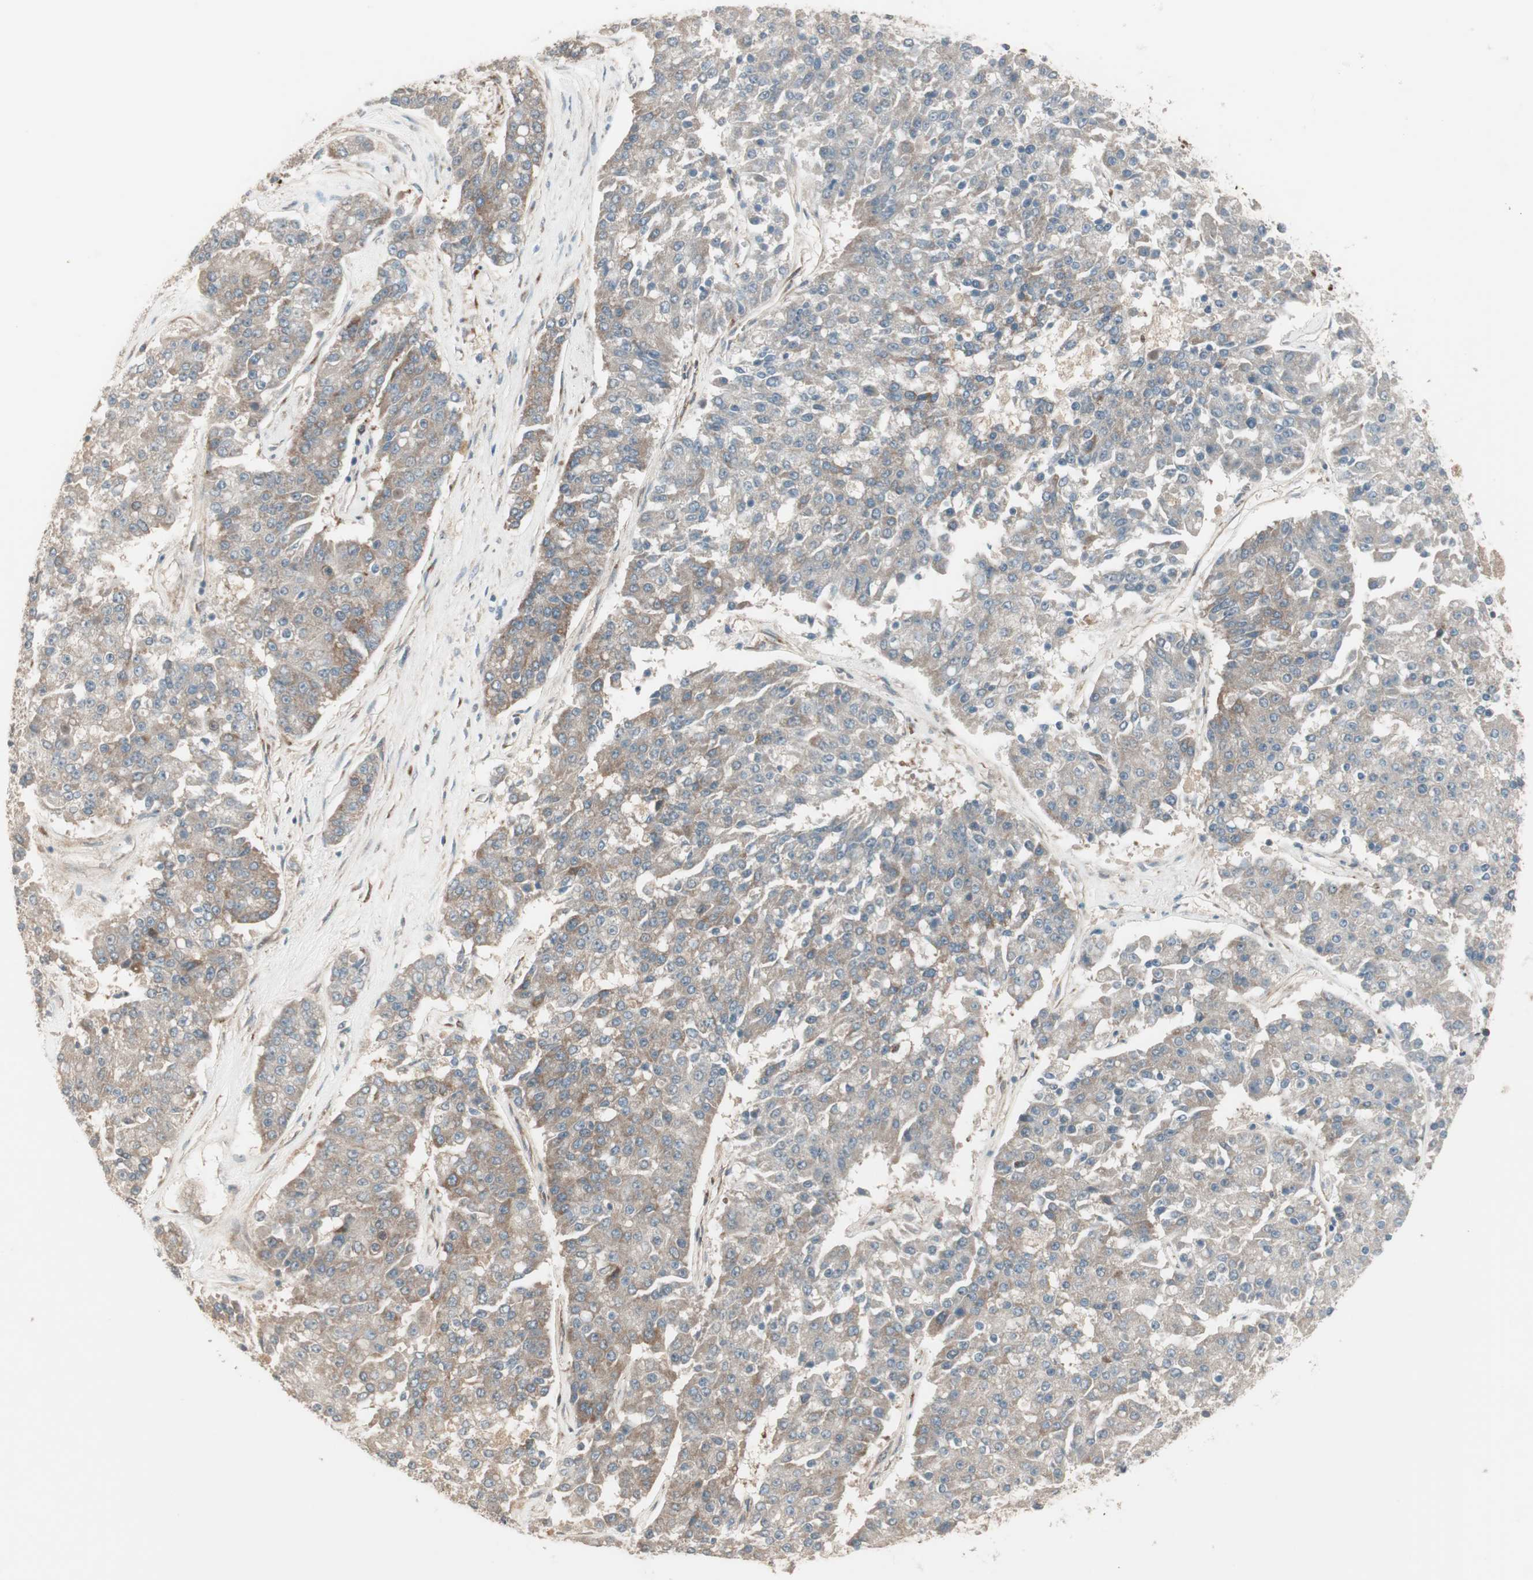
{"staining": {"intensity": "weak", "quantity": ">75%", "location": "cytoplasmic/membranous"}, "tissue": "pancreatic cancer", "cell_type": "Tumor cells", "image_type": "cancer", "snomed": [{"axis": "morphology", "description": "Adenocarcinoma, NOS"}, {"axis": "topography", "description": "Pancreas"}], "caption": "IHC staining of adenocarcinoma (pancreatic), which exhibits low levels of weak cytoplasmic/membranous expression in about >75% of tumor cells indicating weak cytoplasmic/membranous protein staining. The staining was performed using DAB (3,3'-diaminobenzidine) (brown) for protein detection and nuclei were counterstained in hematoxylin (blue).", "gene": "PPP2R5E", "patient": {"sex": "male", "age": 50}}